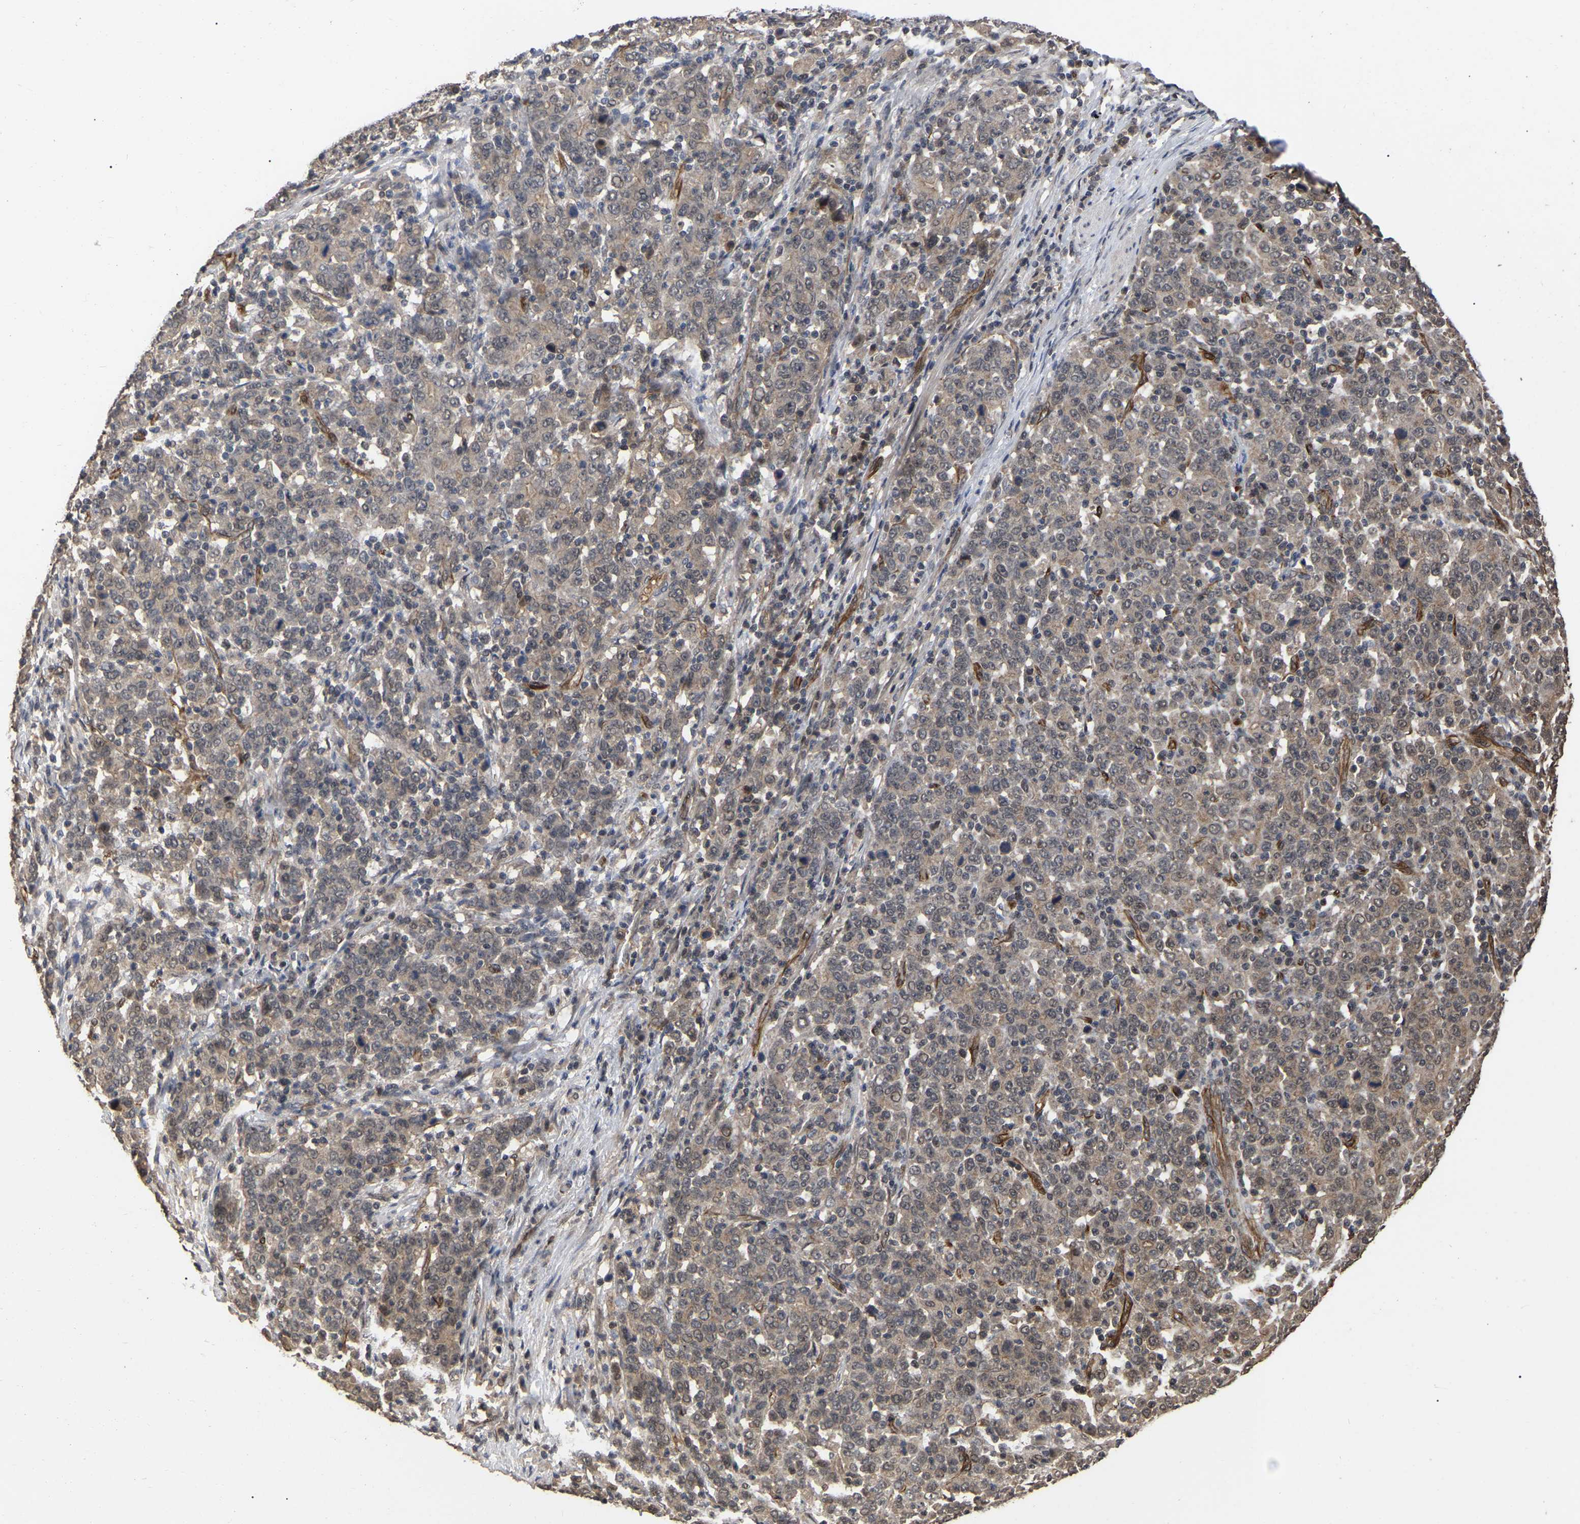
{"staining": {"intensity": "moderate", "quantity": ">75%", "location": "cytoplasmic/membranous"}, "tissue": "stomach cancer", "cell_type": "Tumor cells", "image_type": "cancer", "snomed": [{"axis": "morphology", "description": "Adenocarcinoma, NOS"}, {"axis": "topography", "description": "Stomach, upper"}], "caption": "The immunohistochemical stain highlights moderate cytoplasmic/membranous expression in tumor cells of stomach cancer tissue. (DAB = brown stain, brightfield microscopy at high magnification).", "gene": "FAM161B", "patient": {"sex": "male", "age": 69}}